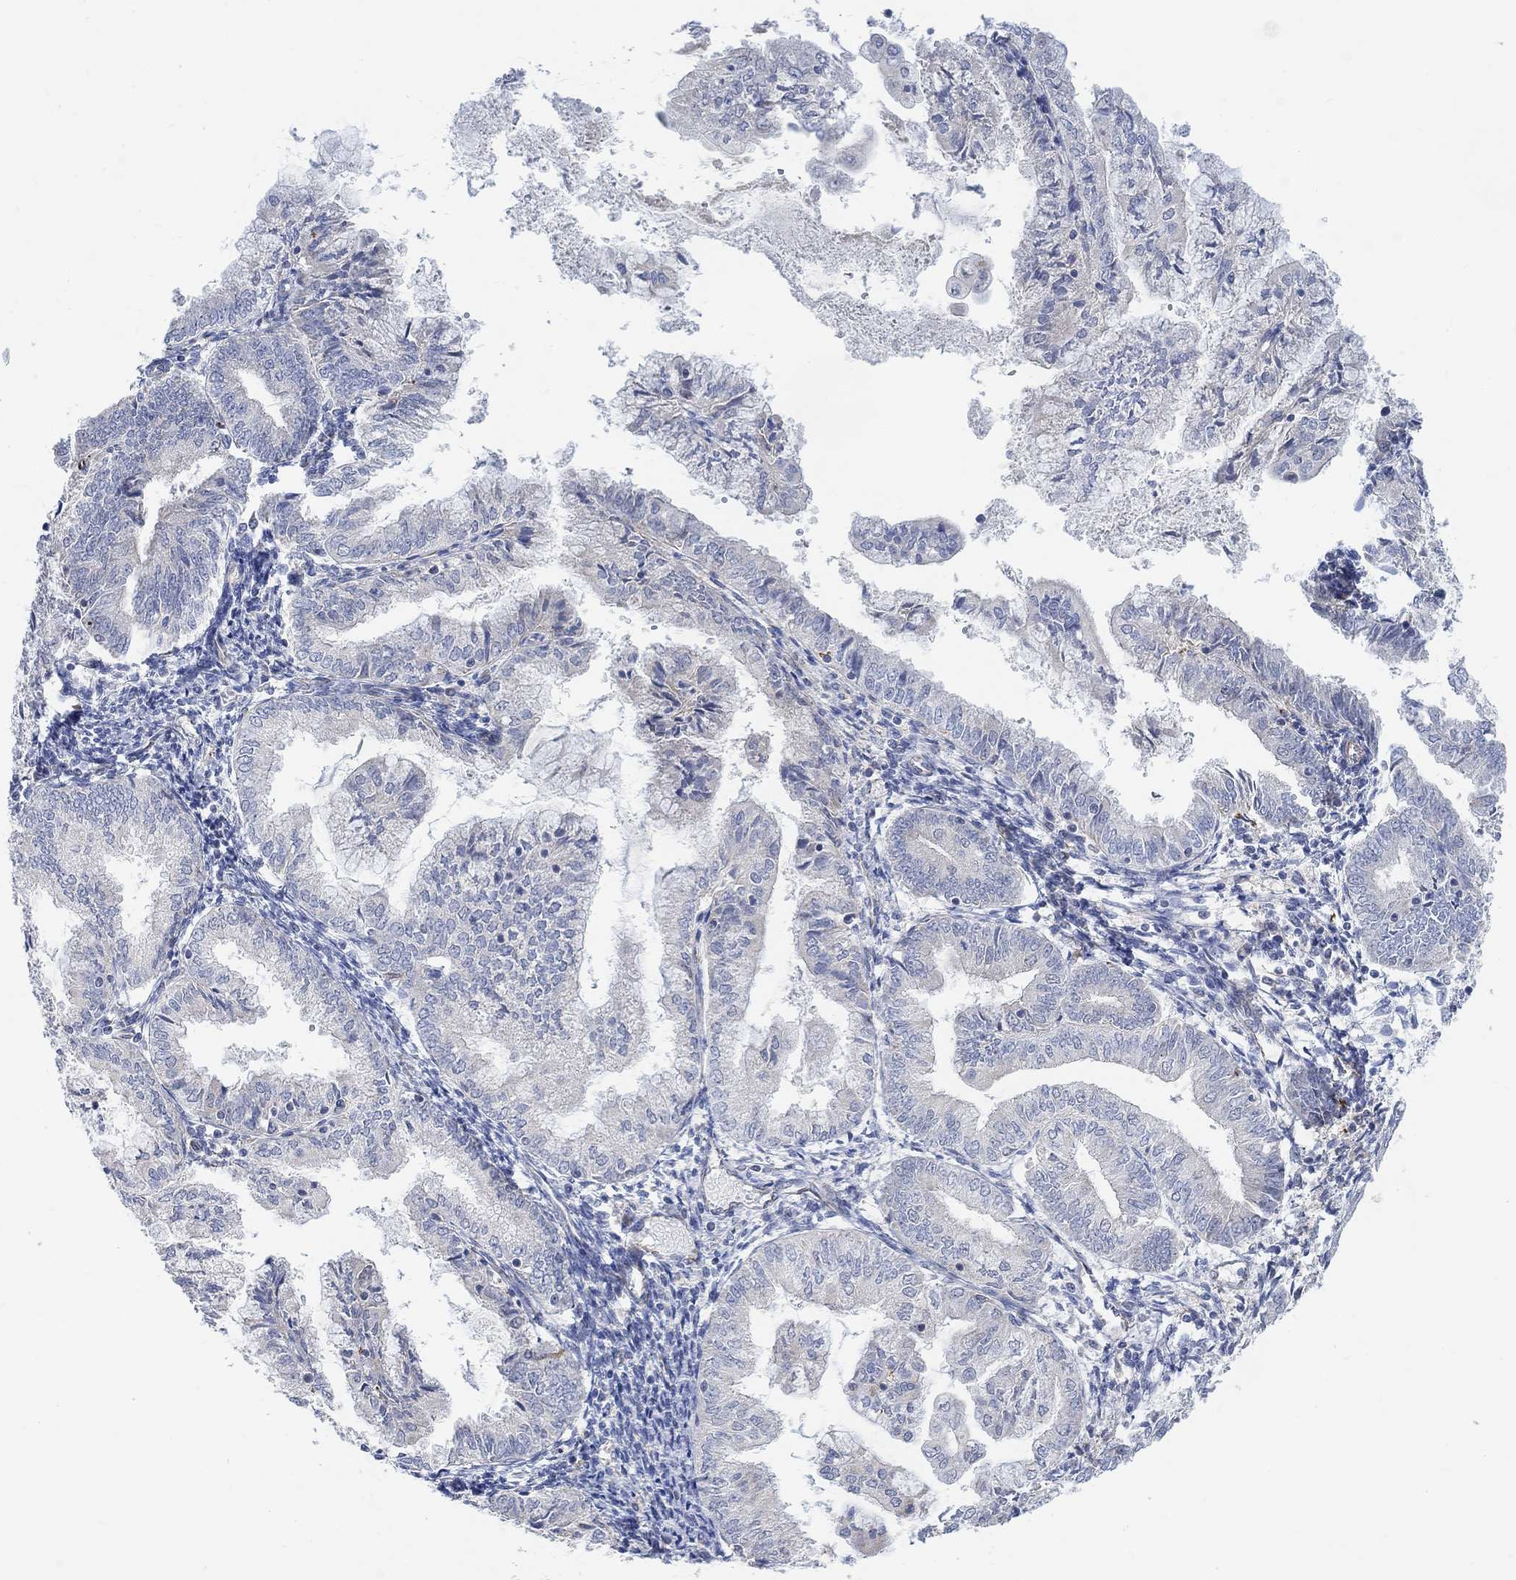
{"staining": {"intensity": "negative", "quantity": "none", "location": "none"}, "tissue": "endometrial cancer", "cell_type": "Tumor cells", "image_type": "cancer", "snomed": [{"axis": "morphology", "description": "Adenocarcinoma, NOS"}, {"axis": "topography", "description": "Endometrium"}], "caption": "Immunohistochemistry image of human endometrial cancer stained for a protein (brown), which displays no staining in tumor cells.", "gene": "HCRTR1", "patient": {"sex": "female", "age": 56}}